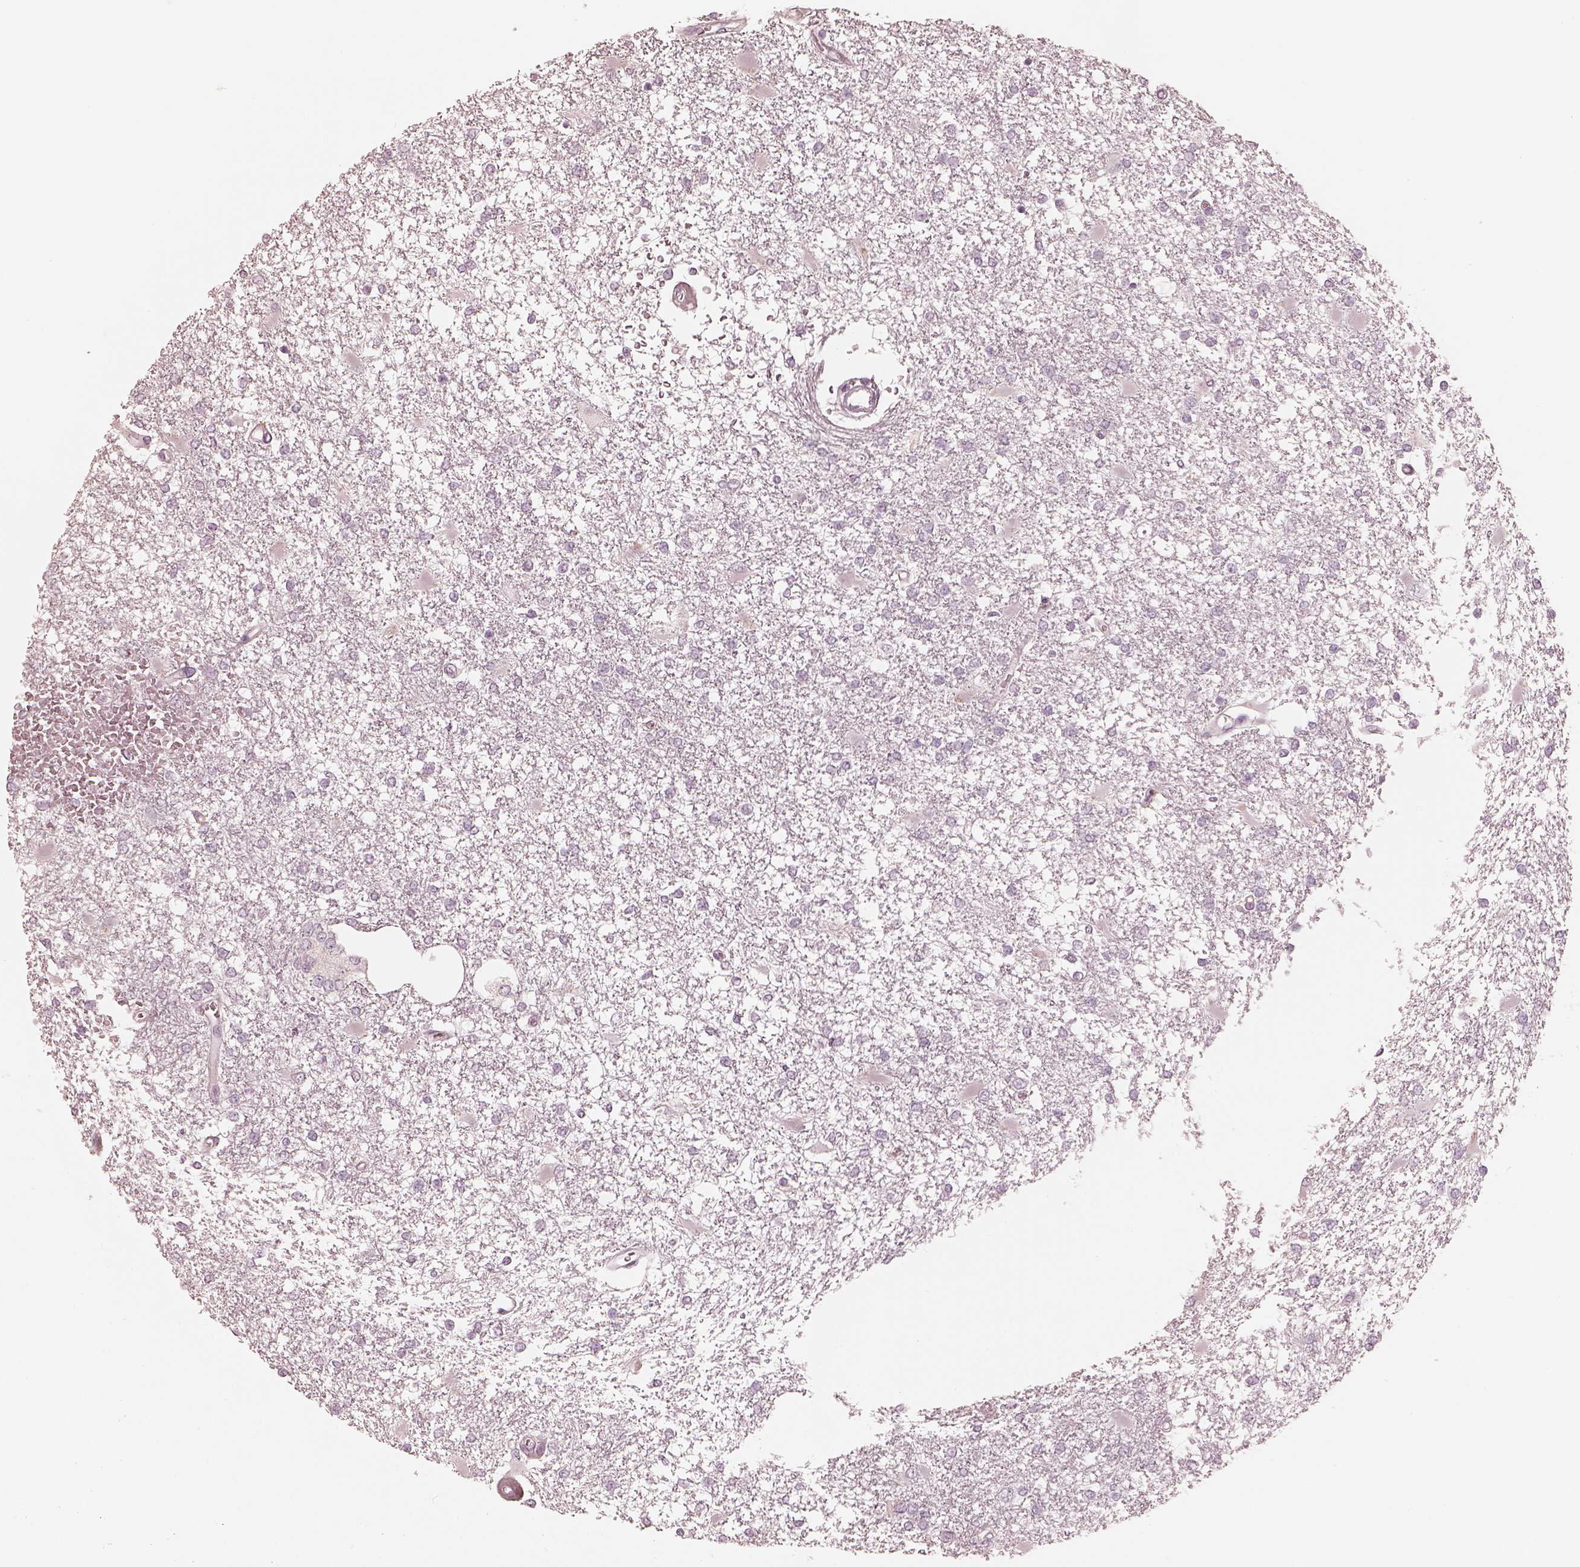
{"staining": {"intensity": "negative", "quantity": "none", "location": "none"}, "tissue": "glioma", "cell_type": "Tumor cells", "image_type": "cancer", "snomed": [{"axis": "morphology", "description": "Glioma, malignant, High grade"}, {"axis": "topography", "description": "Cerebral cortex"}], "caption": "A high-resolution image shows immunohistochemistry (IHC) staining of high-grade glioma (malignant), which reveals no significant staining in tumor cells. (Brightfield microscopy of DAB (3,3'-diaminobenzidine) IHC at high magnification).", "gene": "CALR3", "patient": {"sex": "male", "age": 79}}